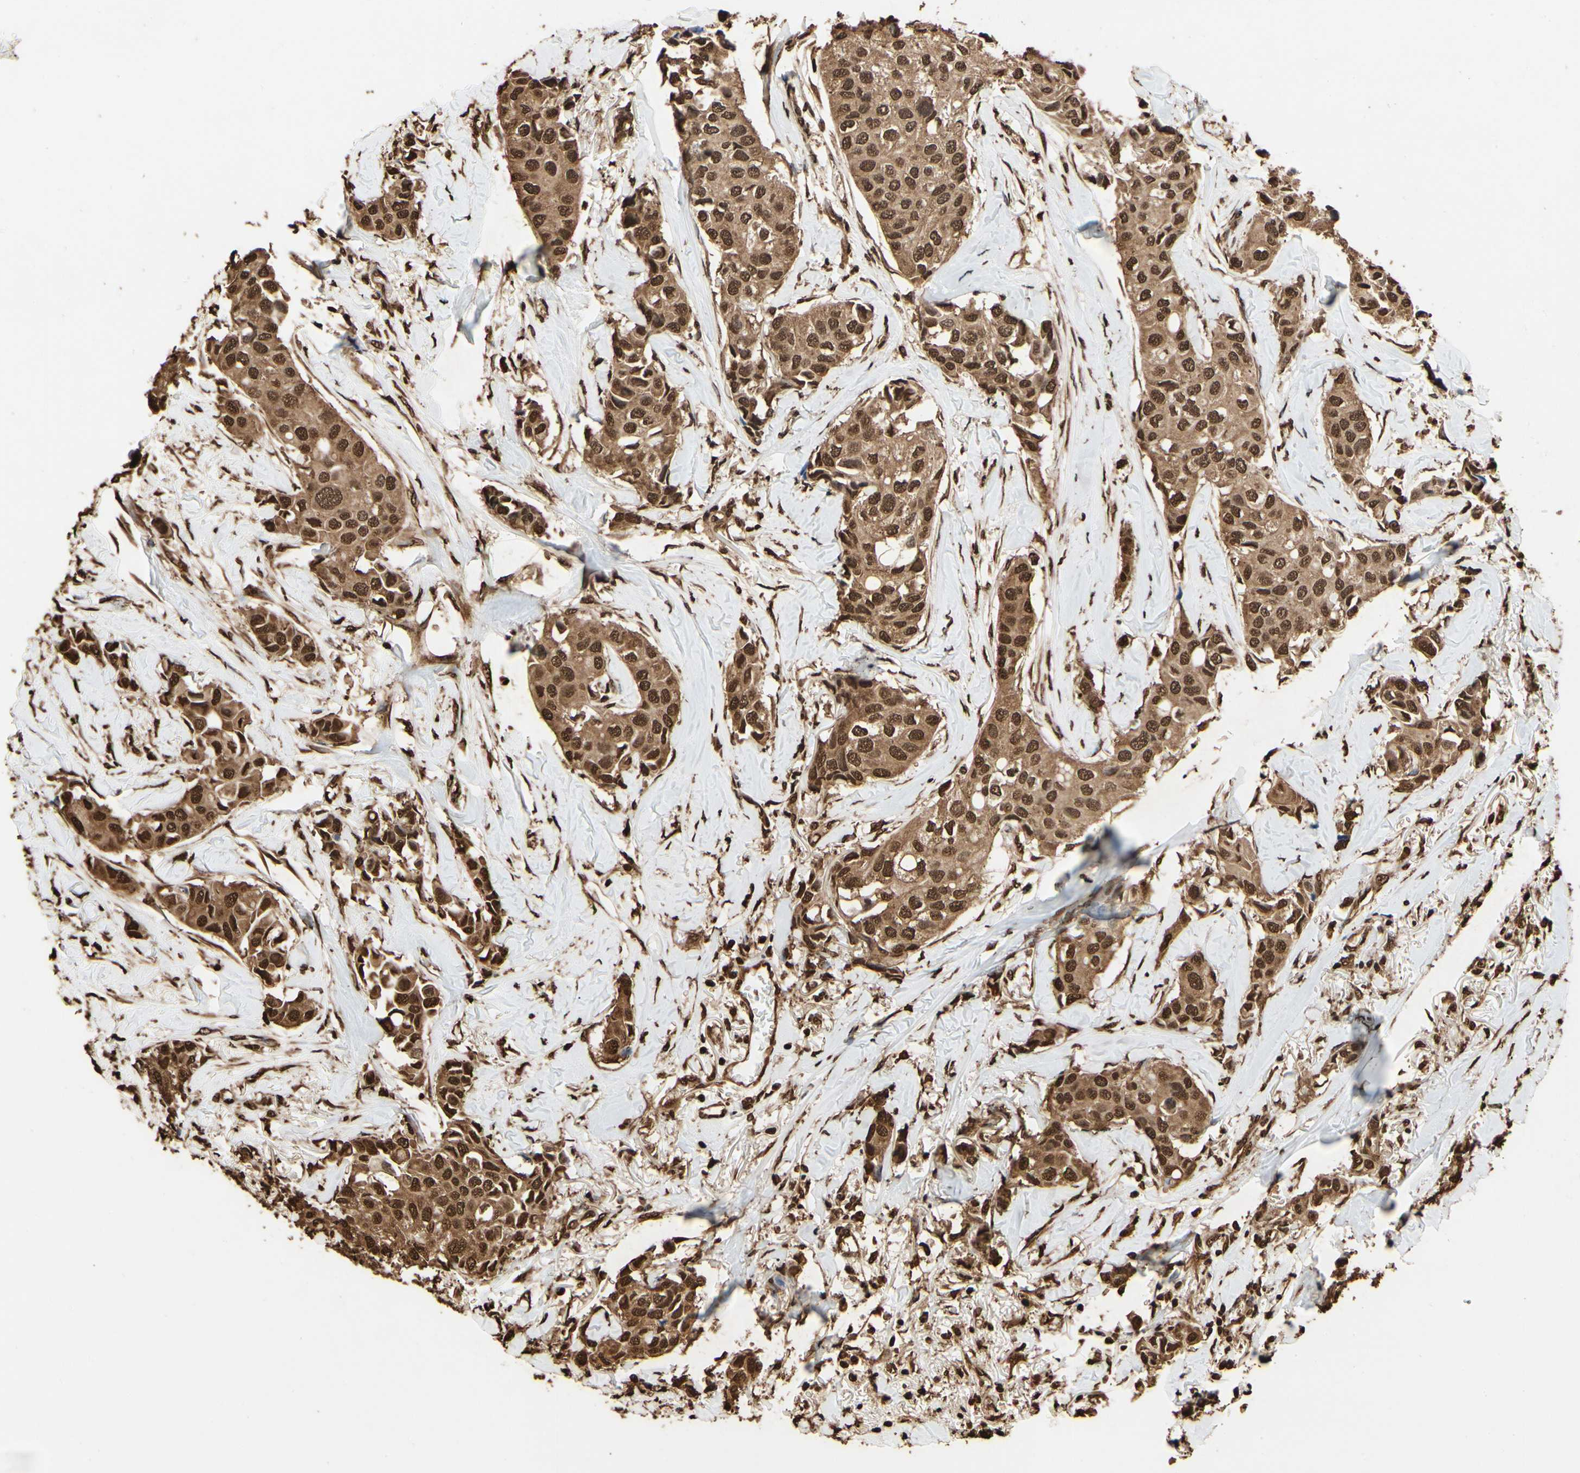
{"staining": {"intensity": "strong", "quantity": ">75%", "location": "cytoplasmic/membranous,nuclear"}, "tissue": "breast cancer", "cell_type": "Tumor cells", "image_type": "cancer", "snomed": [{"axis": "morphology", "description": "Duct carcinoma"}, {"axis": "topography", "description": "Breast"}], "caption": "A histopathology image of human breast cancer (invasive ductal carcinoma) stained for a protein reveals strong cytoplasmic/membranous and nuclear brown staining in tumor cells. (brown staining indicates protein expression, while blue staining denotes nuclei).", "gene": "HNRNPK", "patient": {"sex": "female", "age": 80}}